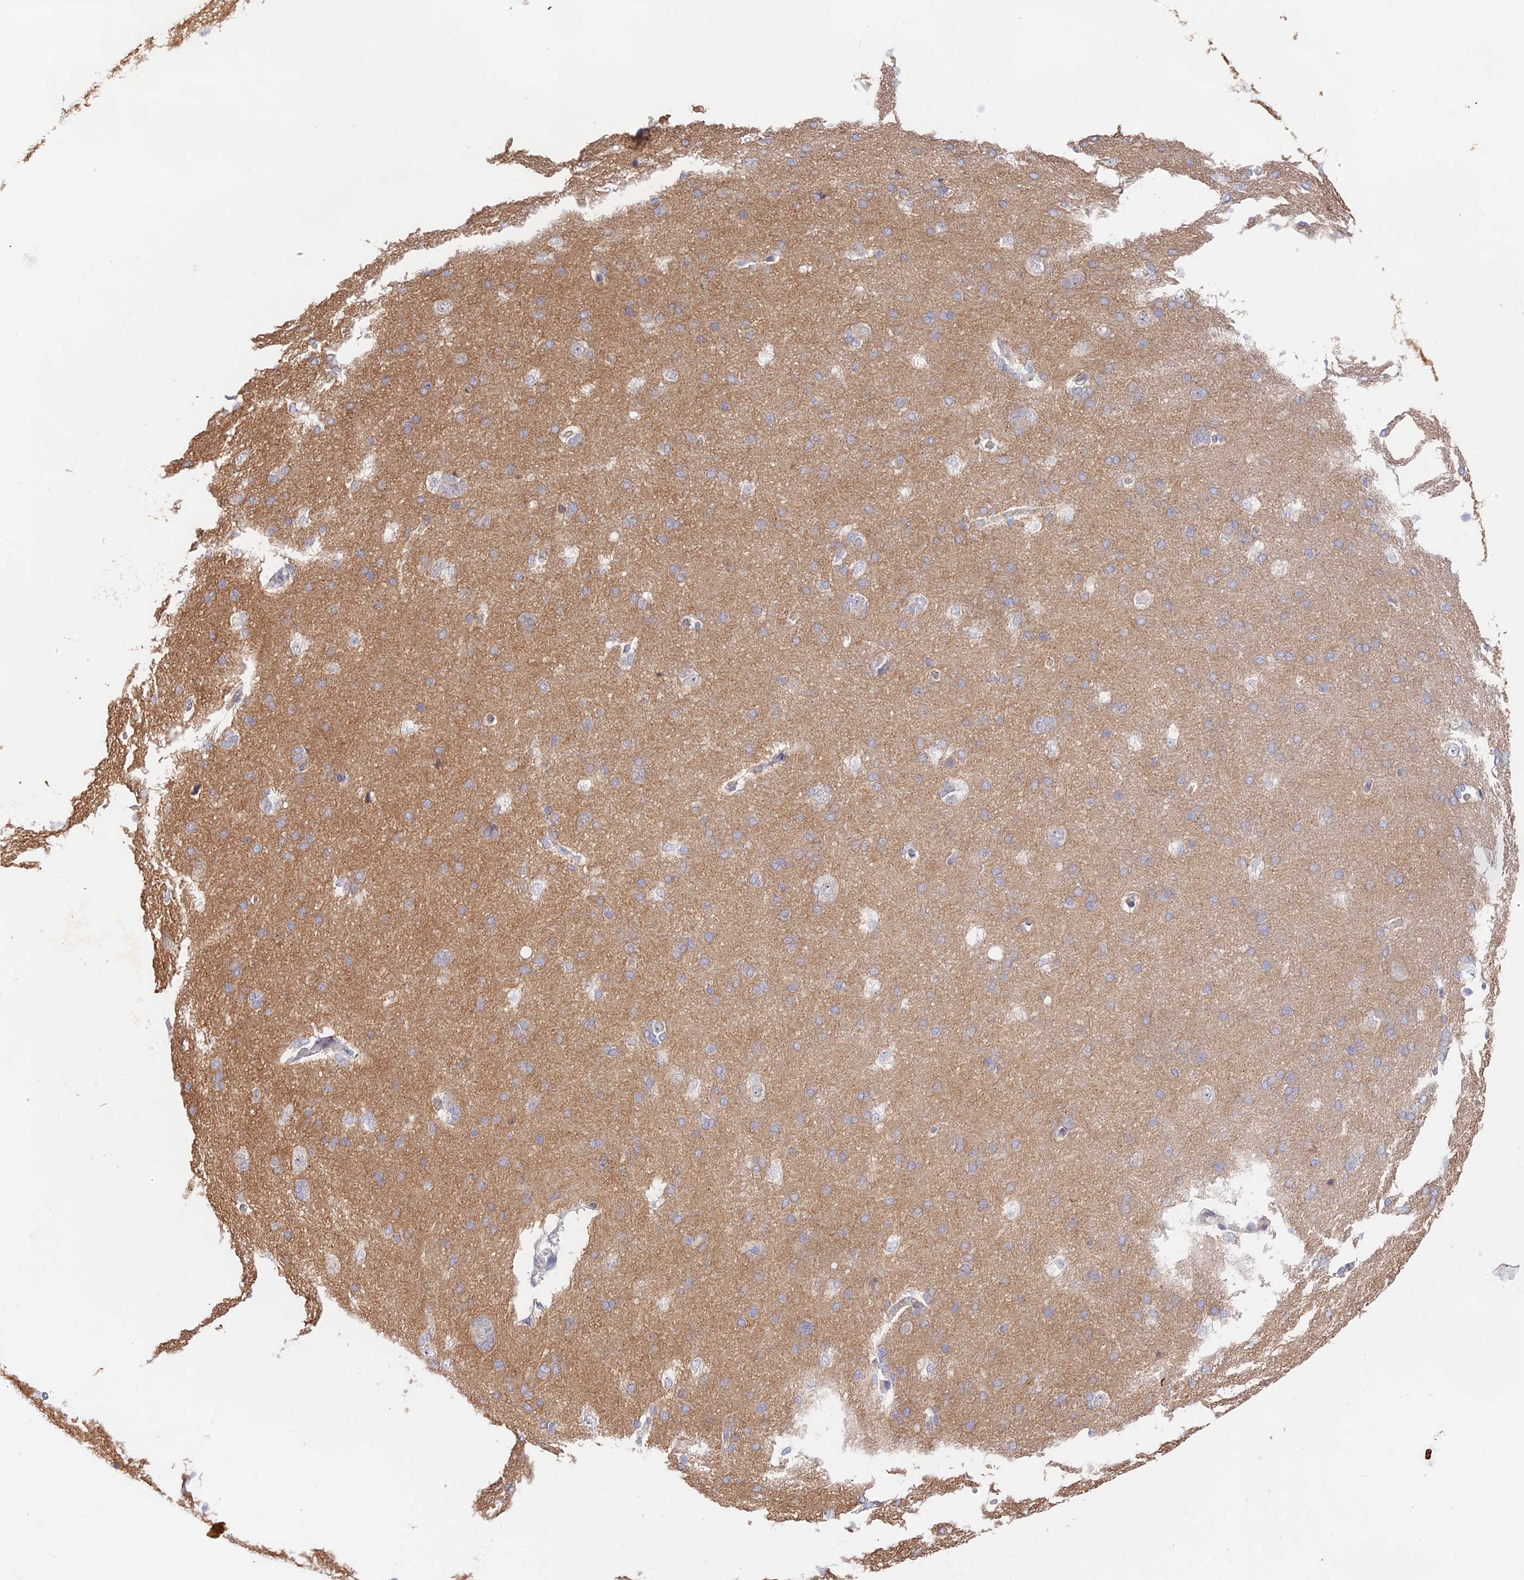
{"staining": {"intensity": "negative", "quantity": "none", "location": "none"}, "tissue": "cerebral cortex", "cell_type": "Endothelial cells", "image_type": "normal", "snomed": [{"axis": "morphology", "description": "Normal tissue, NOS"}, {"axis": "topography", "description": "Cerebral cortex"}], "caption": "Protein analysis of benign cerebral cortex demonstrates no significant positivity in endothelial cells.", "gene": "CAMSAP3", "patient": {"sex": "male", "age": 62}}